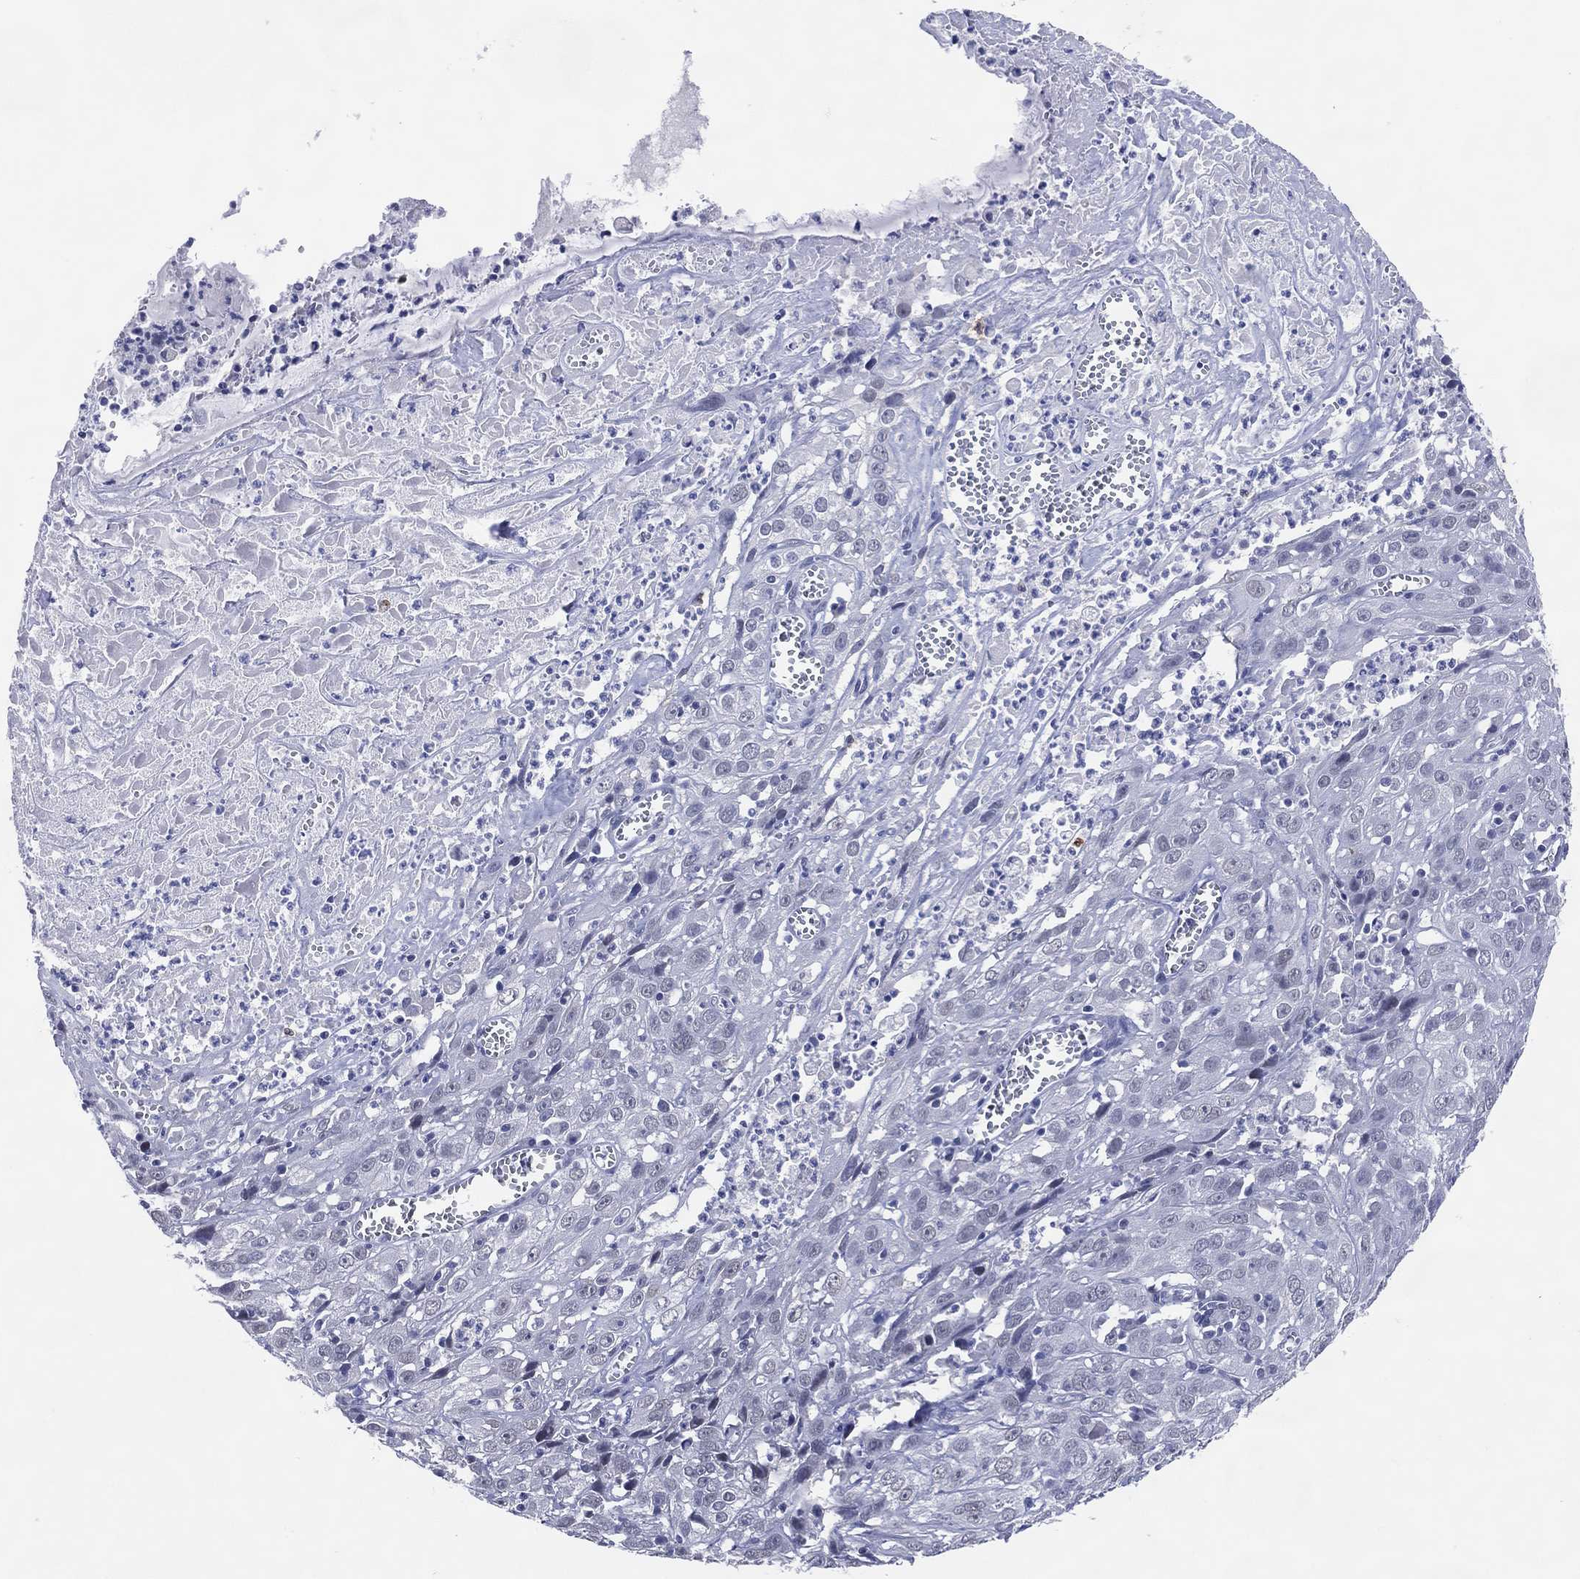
{"staining": {"intensity": "negative", "quantity": "none", "location": "none"}, "tissue": "cervical cancer", "cell_type": "Tumor cells", "image_type": "cancer", "snomed": [{"axis": "morphology", "description": "Squamous cell carcinoma, NOS"}, {"axis": "topography", "description": "Cervix"}], "caption": "Tumor cells are negative for protein expression in human squamous cell carcinoma (cervical).", "gene": "CFAP58", "patient": {"sex": "female", "age": 32}}